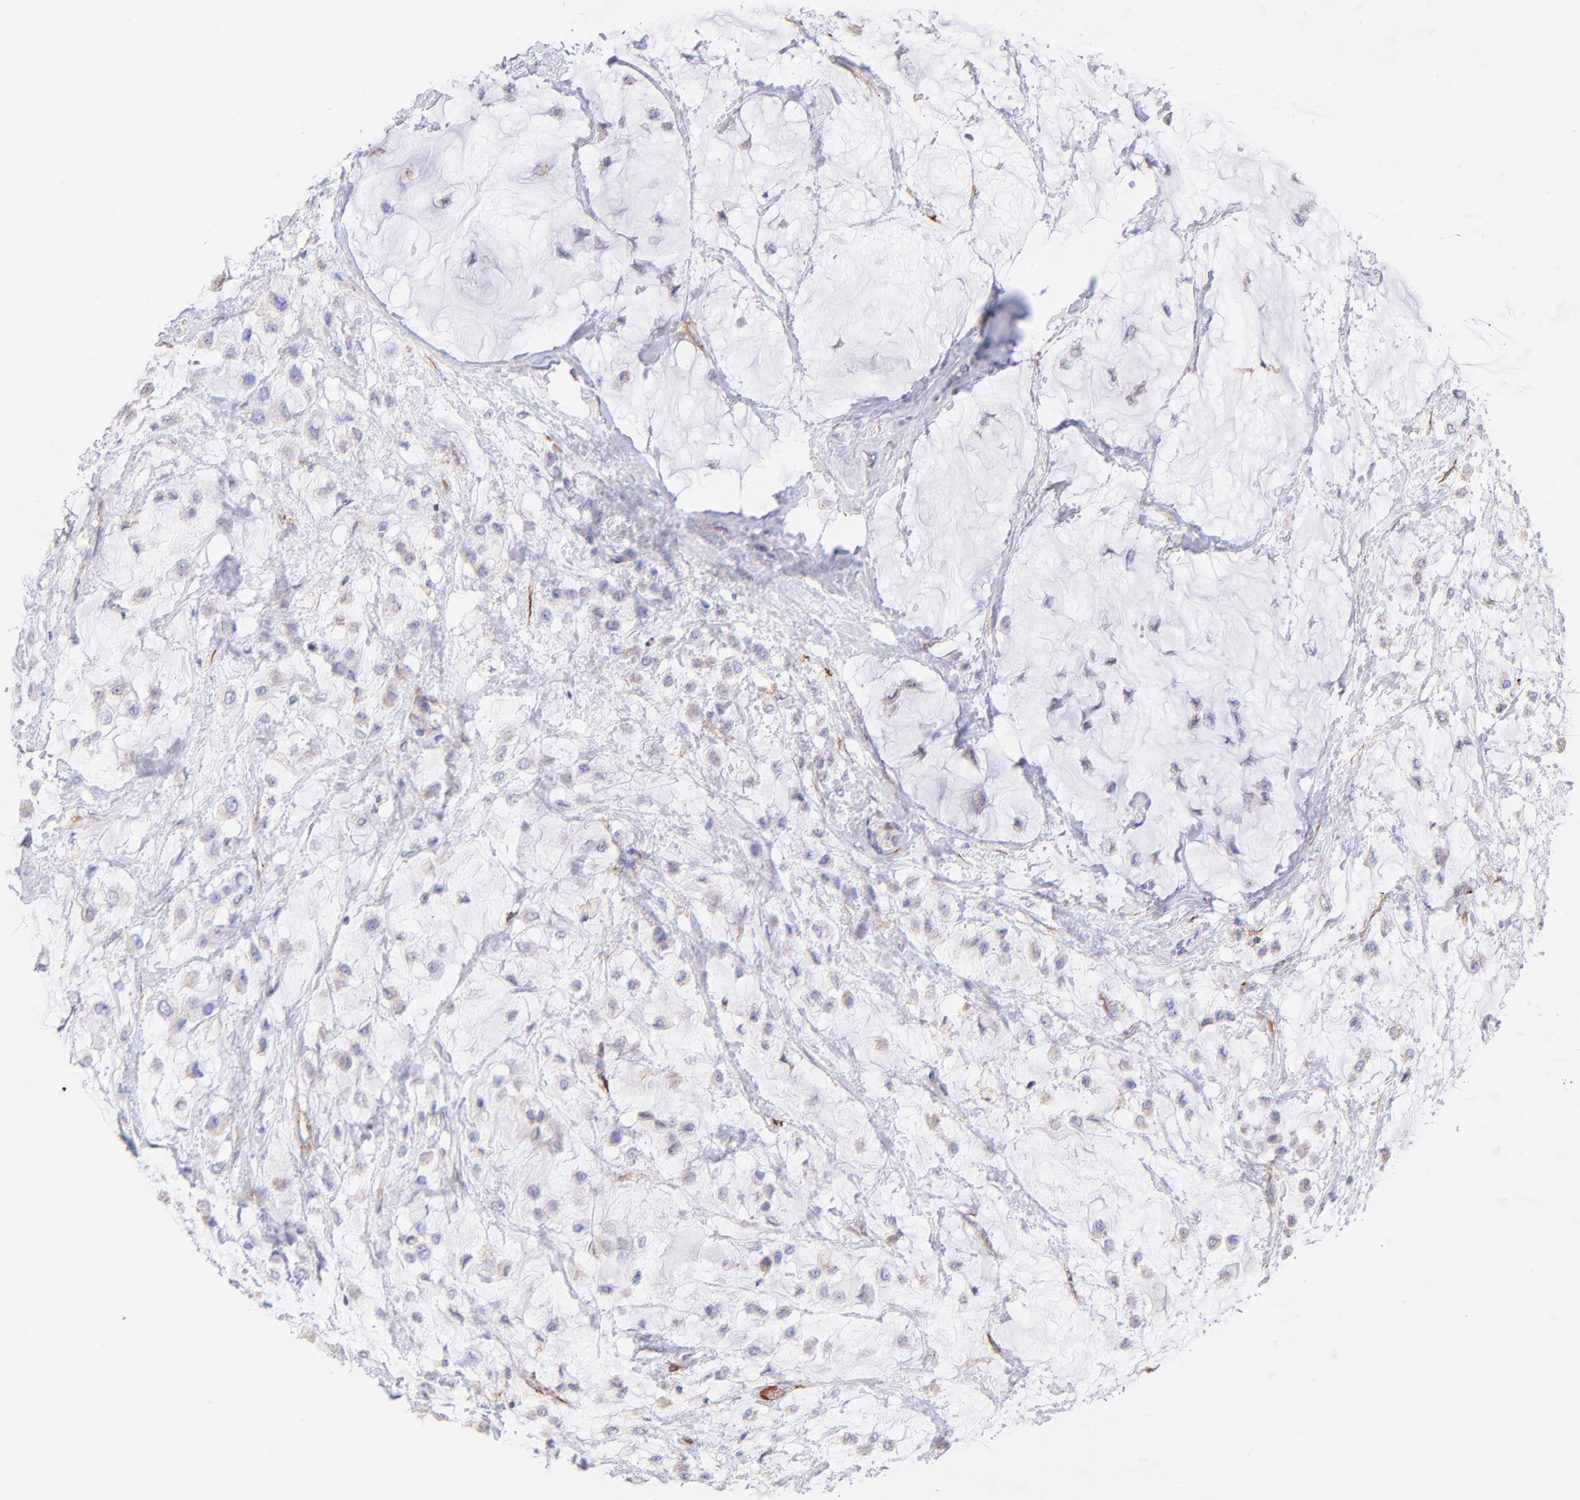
{"staining": {"intensity": "negative", "quantity": "none", "location": "none"}, "tissue": "breast cancer", "cell_type": "Tumor cells", "image_type": "cancer", "snomed": [{"axis": "morphology", "description": "Lobular carcinoma"}, {"axis": "topography", "description": "Breast"}], "caption": "There is no significant staining in tumor cells of breast cancer.", "gene": "SPARC", "patient": {"sex": "female", "age": 85}}